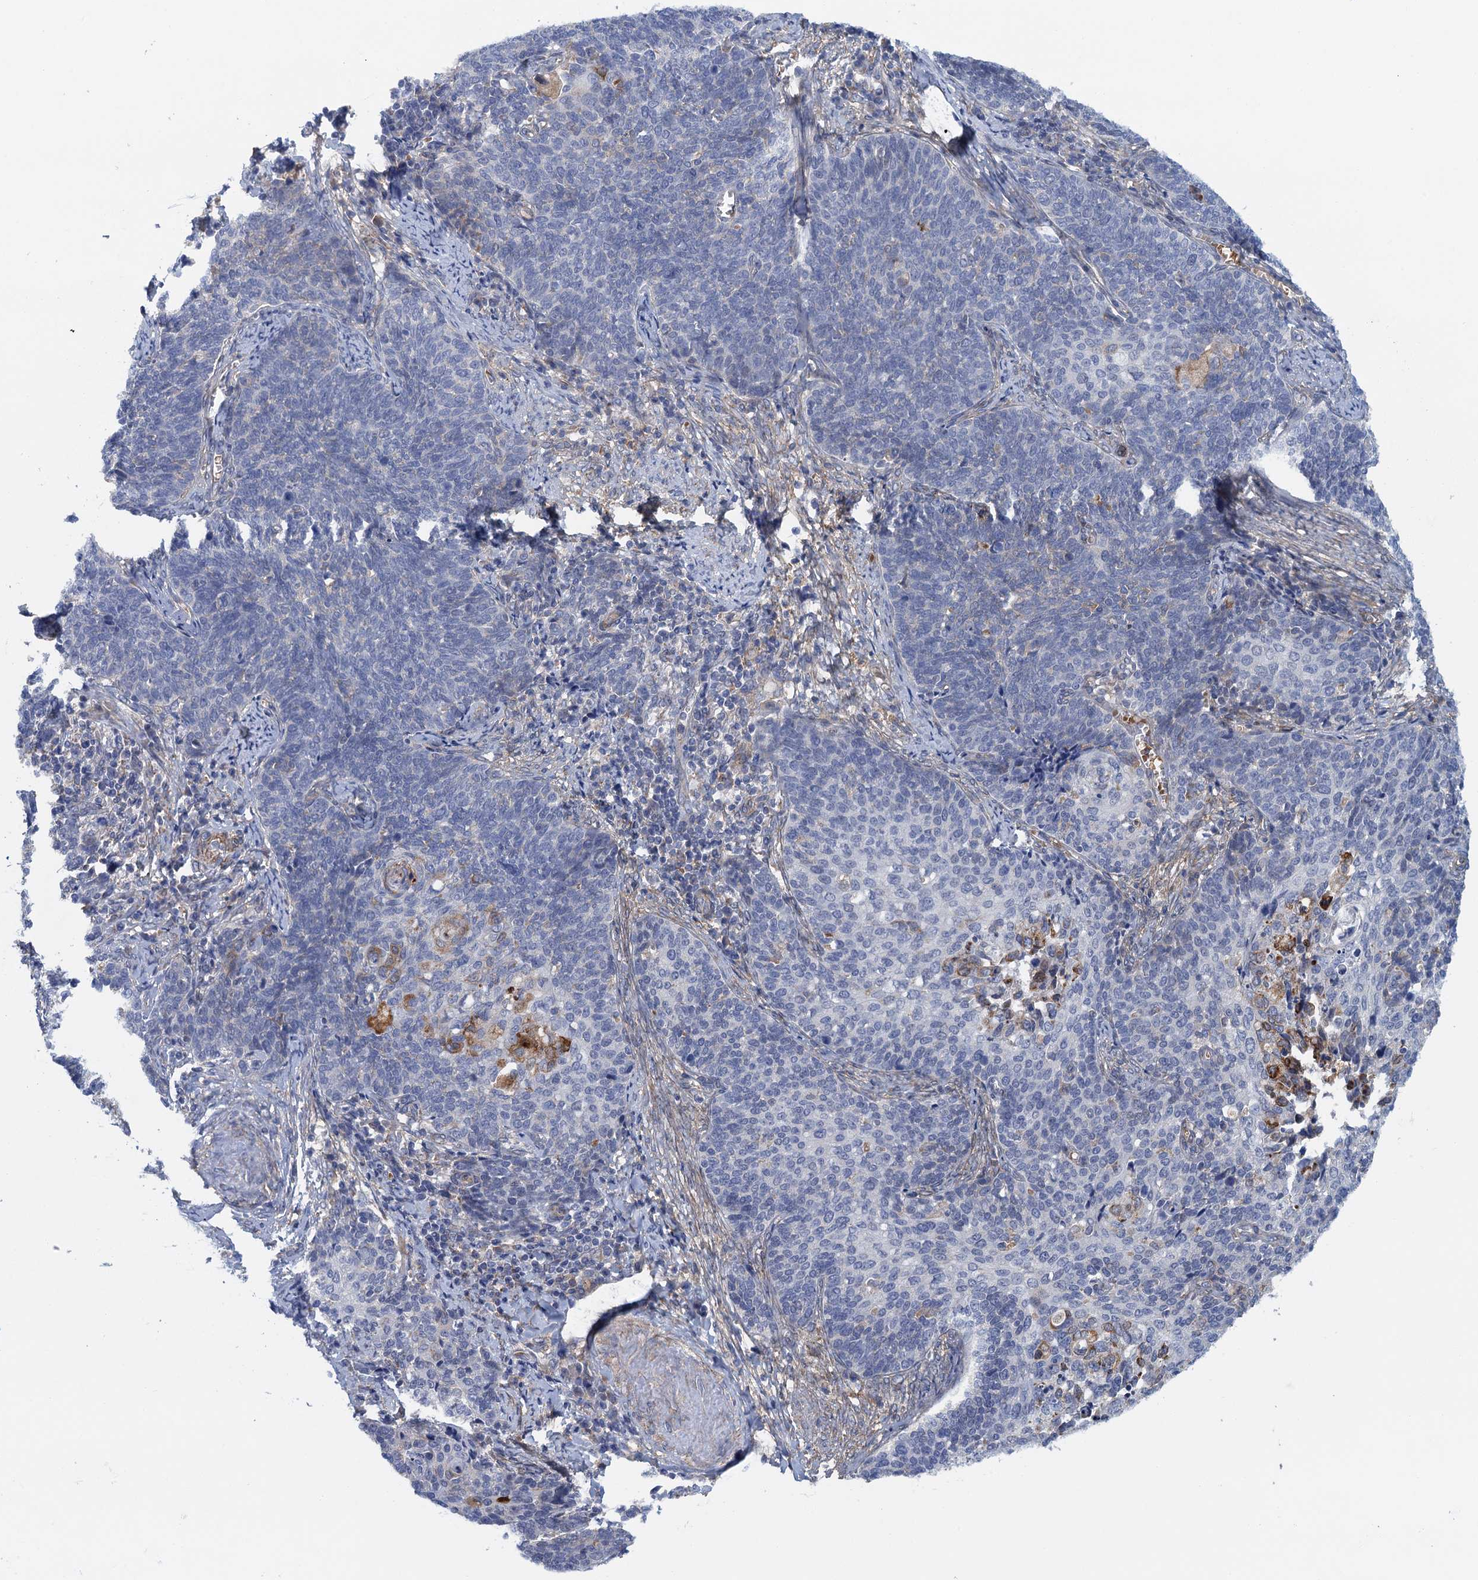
{"staining": {"intensity": "negative", "quantity": "none", "location": "none"}, "tissue": "cervical cancer", "cell_type": "Tumor cells", "image_type": "cancer", "snomed": [{"axis": "morphology", "description": "Squamous cell carcinoma, NOS"}, {"axis": "topography", "description": "Cervix"}], "caption": "Immunohistochemistry micrograph of neoplastic tissue: cervical cancer (squamous cell carcinoma) stained with DAB (3,3'-diaminobenzidine) displays no significant protein positivity in tumor cells. The staining is performed using DAB brown chromogen with nuclei counter-stained in using hematoxylin.", "gene": "RSAD2", "patient": {"sex": "female", "age": 39}}